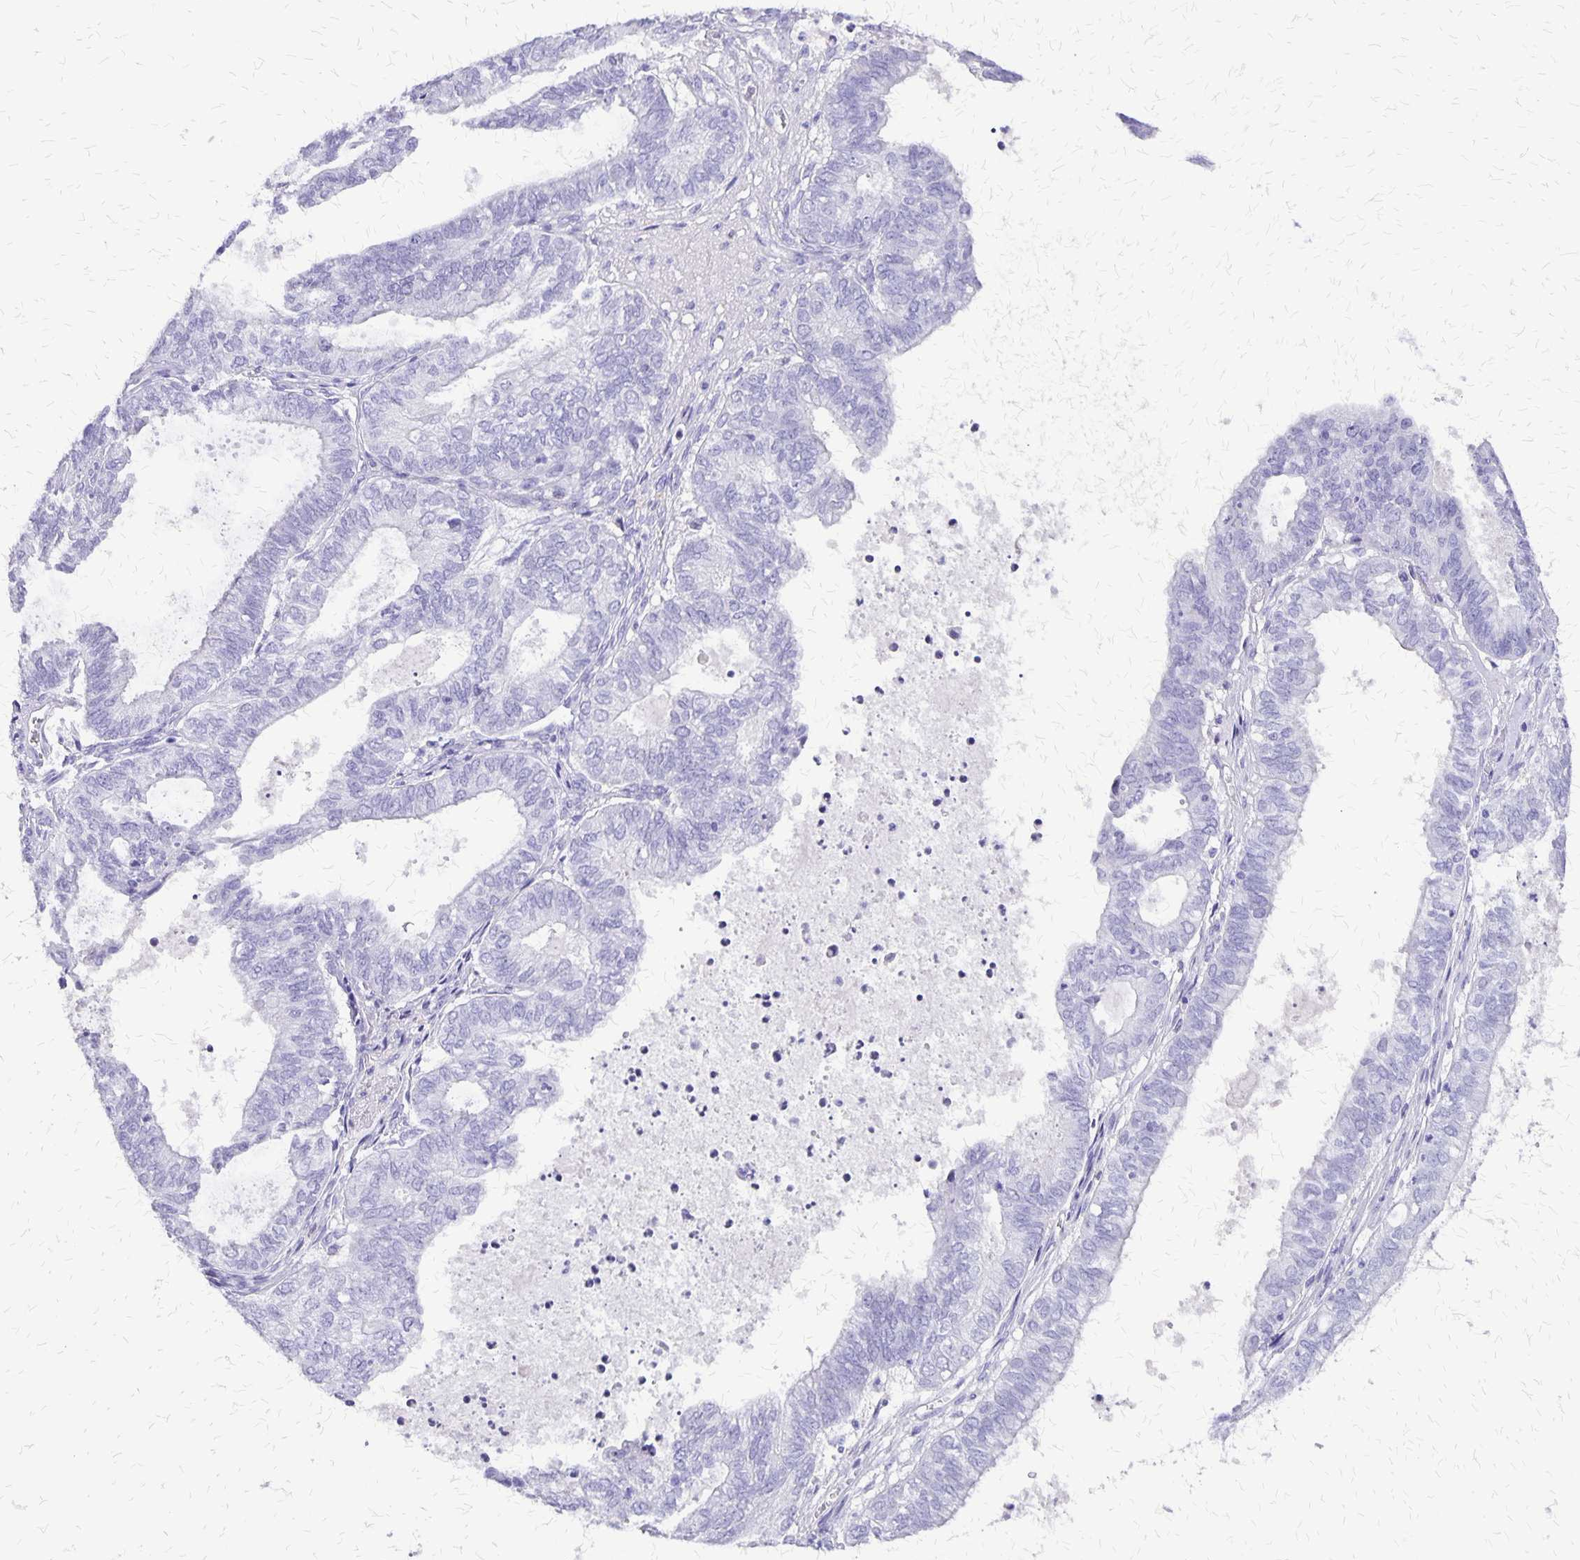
{"staining": {"intensity": "negative", "quantity": "none", "location": "none"}, "tissue": "ovarian cancer", "cell_type": "Tumor cells", "image_type": "cancer", "snomed": [{"axis": "morphology", "description": "Carcinoma, endometroid"}, {"axis": "topography", "description": "Ovary"}], "caption": "IHC of ovarian cancer exhibits no positivity in tumor cells. The staining is performed using DAB brown chromogen with nuclei counter-stained in using hematoxylin.", "gene": "SLC13A2", "patient": {"sex": "female", "age": 64}}